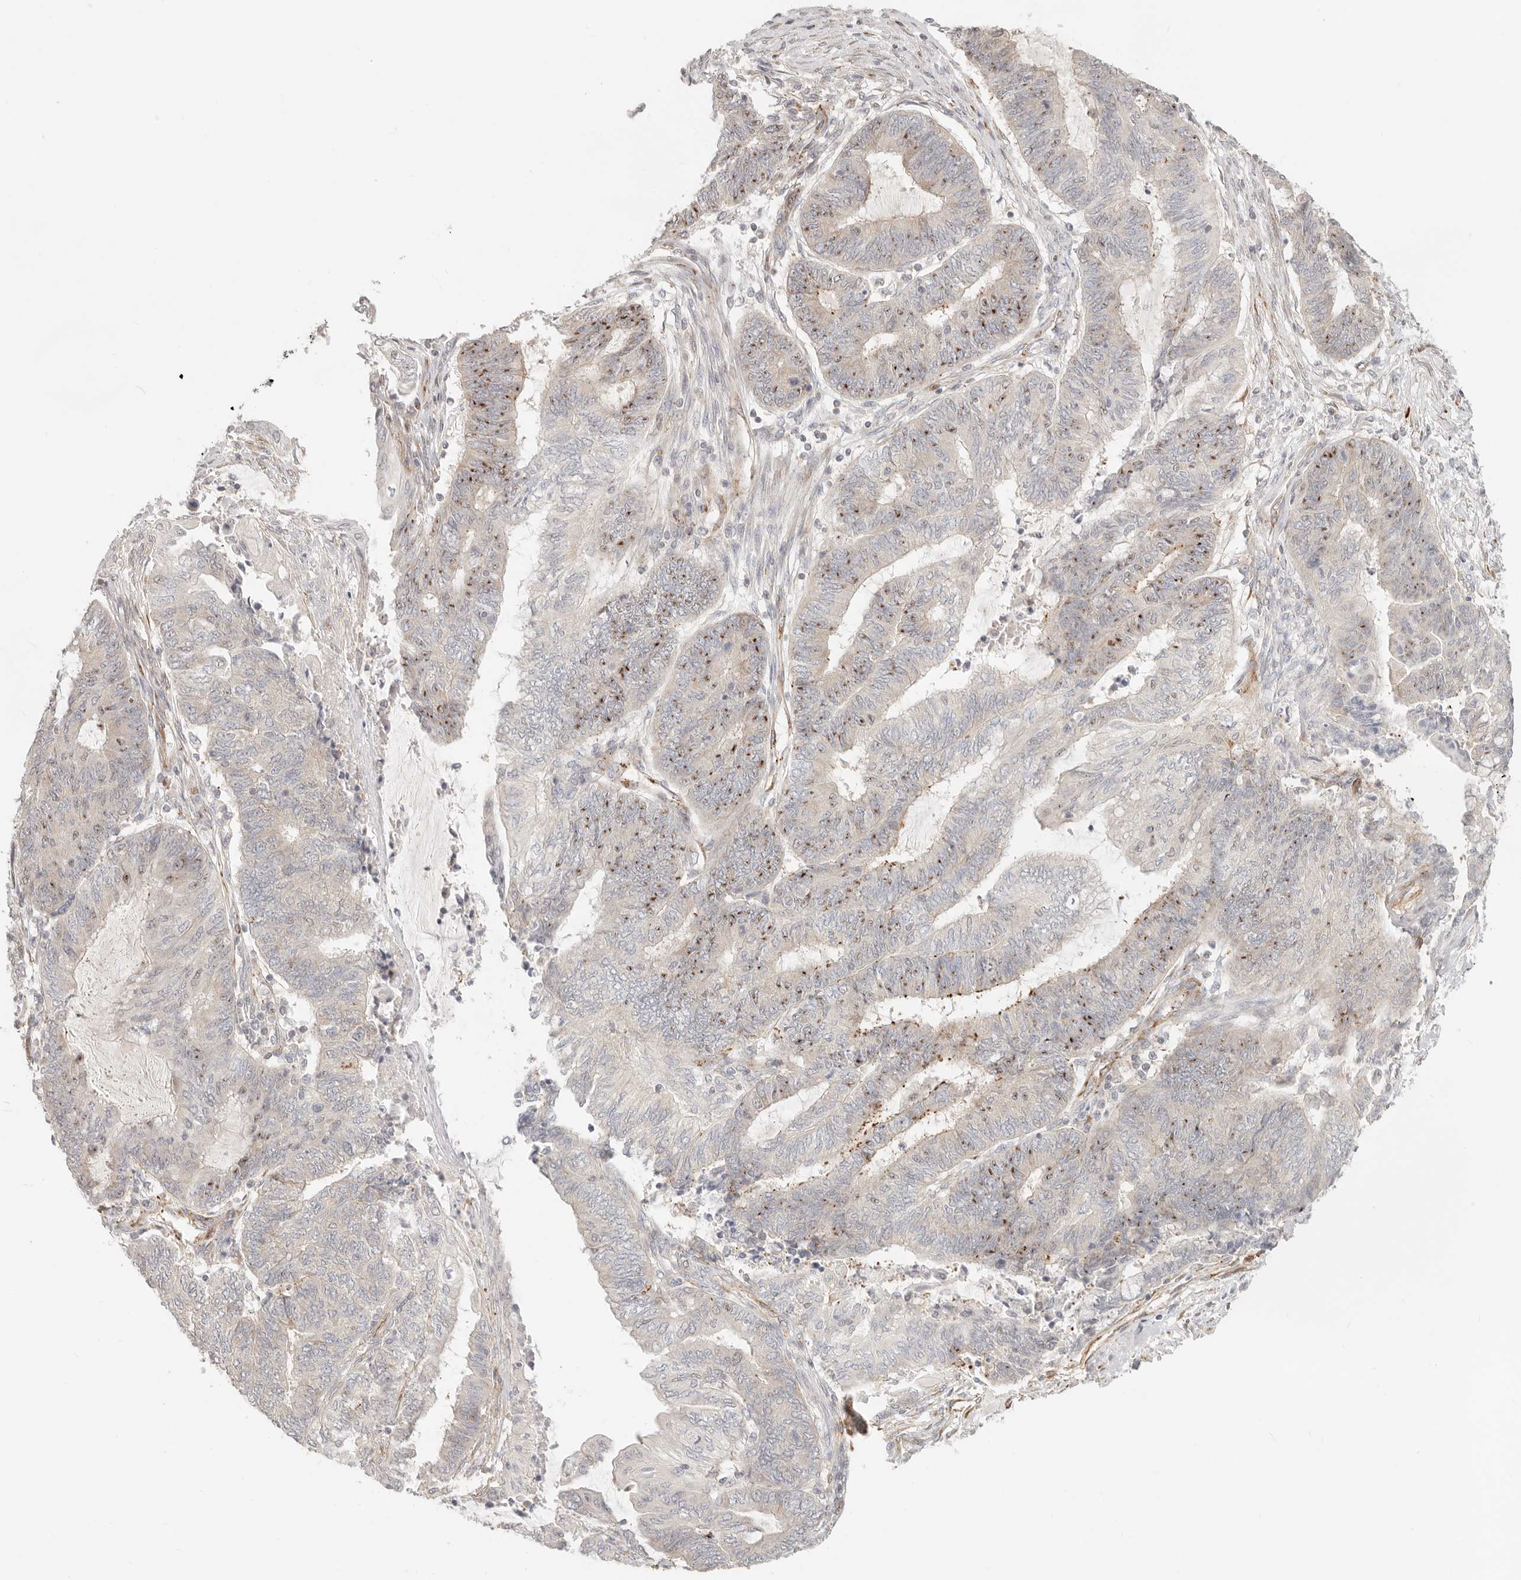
{"staining": {"intensity": "moderate", "quantity": "25%-75%", "location": "nuclear"}, "tissue": "endometrial cancer", "cell_type": "Tumor cells", "image_type": "cancer", "snomed": [{"axis": "morphology", "description": "Adenocarcinoma, NOS"}, {"axis": "topography", "description": "Uterus"}, {"axis": "topography", "description": "Endometrium"}], "caption": "Protein analysis of adenocarcinoma (endometrial) tissue displays moderate nuclear positivity in approximately 25%-75% of tumor cells. The staining is performed using DAB brown chromogen to label protein expression. The nuclei are counter-stained blue using hematoxylin.", "gene": "SASS6", "patient": {"sex": "female", "age": 70}}